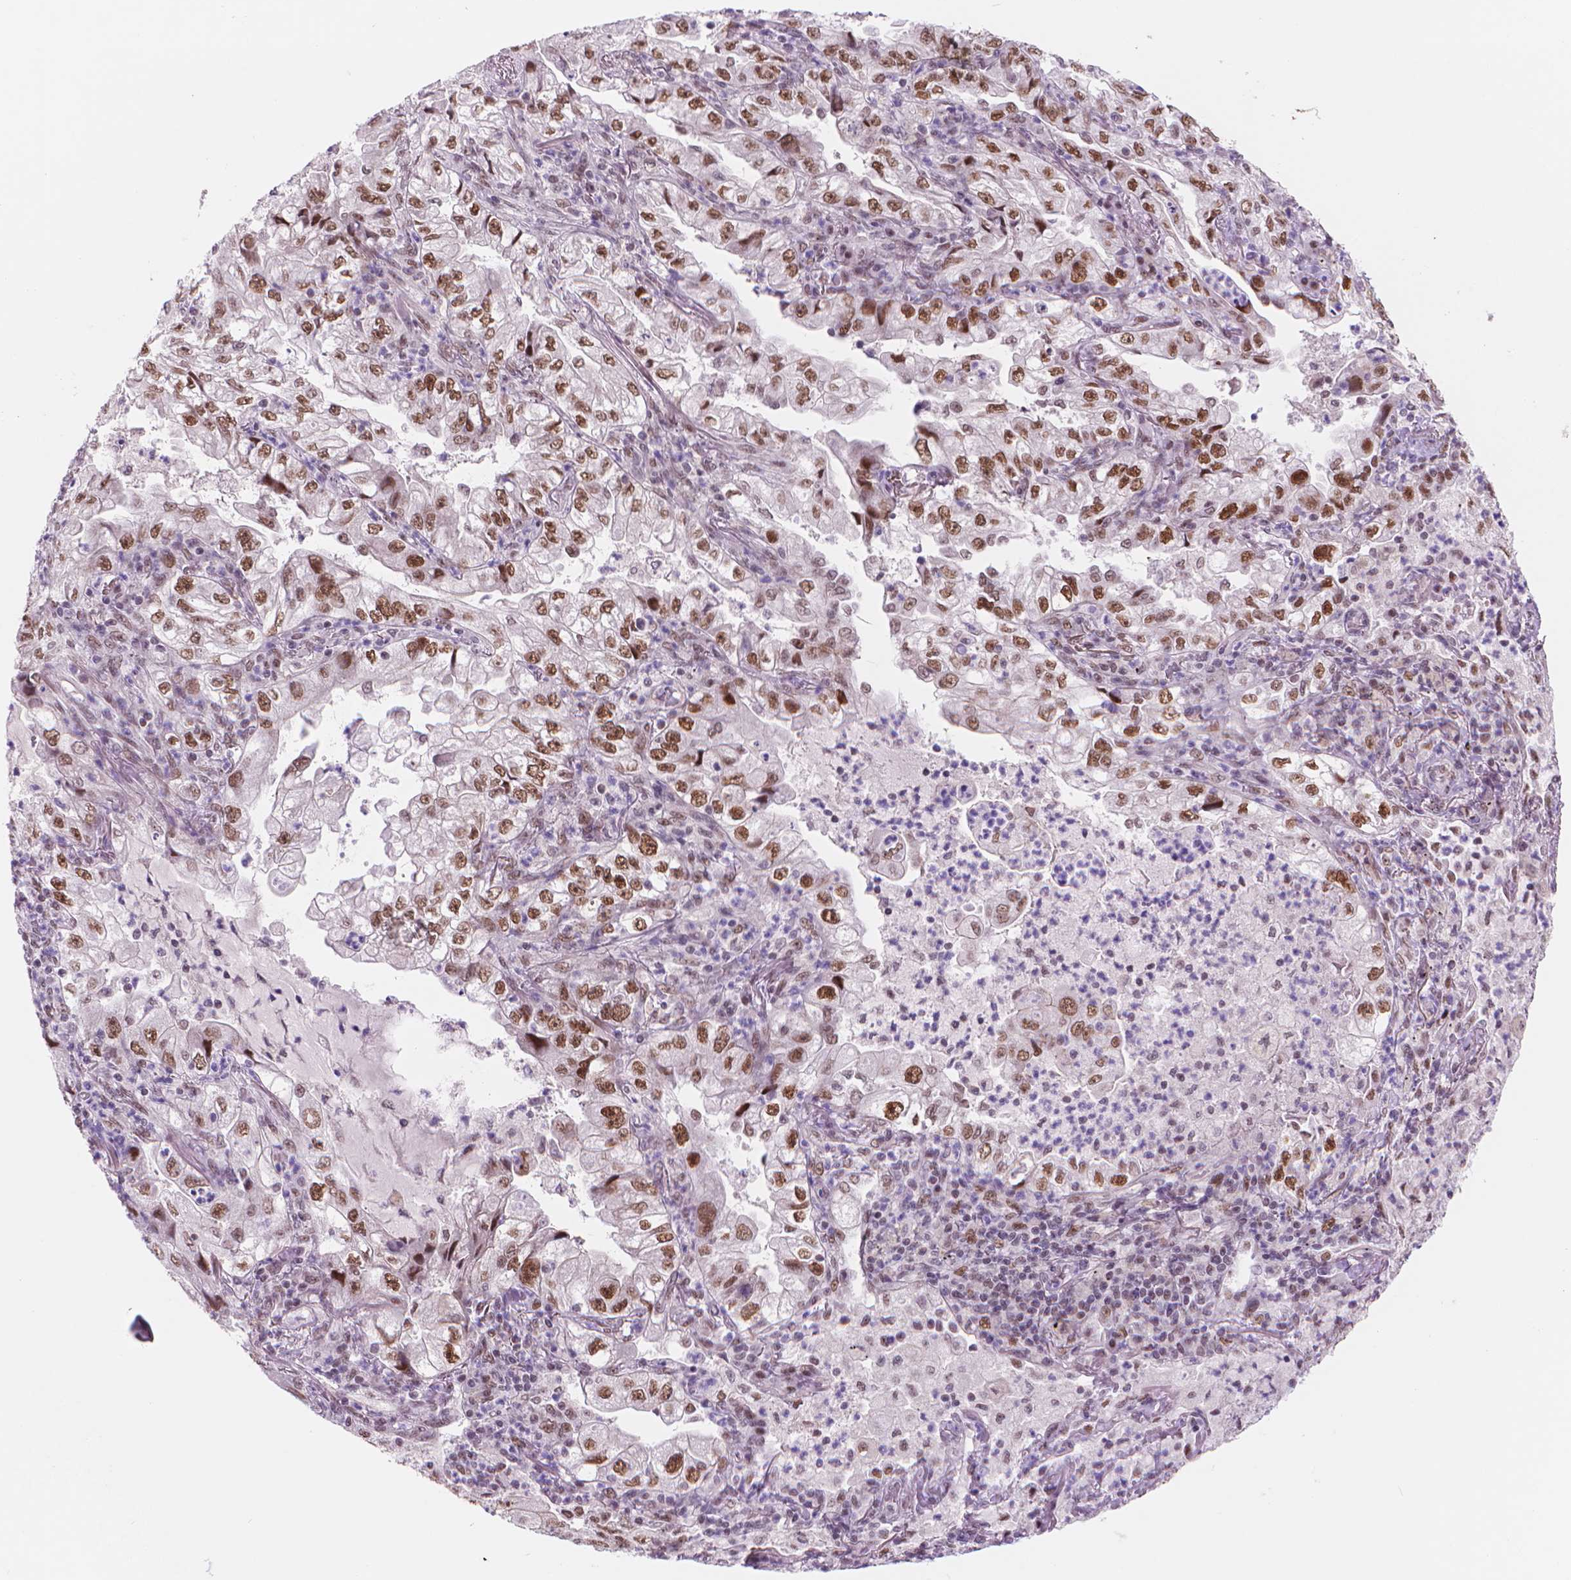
{"staining": {"intensity": "moderate", "quantity": ">75%", "location": "nuclear"}, "tissue": "lung cancer", "cell_type": "Tumor cells", "image_type": "cancer", "snomed": [{"axis": "morphology", "description": "Adenocarcinoma, NOS"}, {"axis": "topography", "description": "Lung"}], "caption": "Immunohistochemical staining of human adenocarcinoma (lung) displays medium levels of moderate nuclear positivity in approximately >75% of tumor cells.", "gene": "POLR3D", "patient": {"sex": "female", "age": 73}}